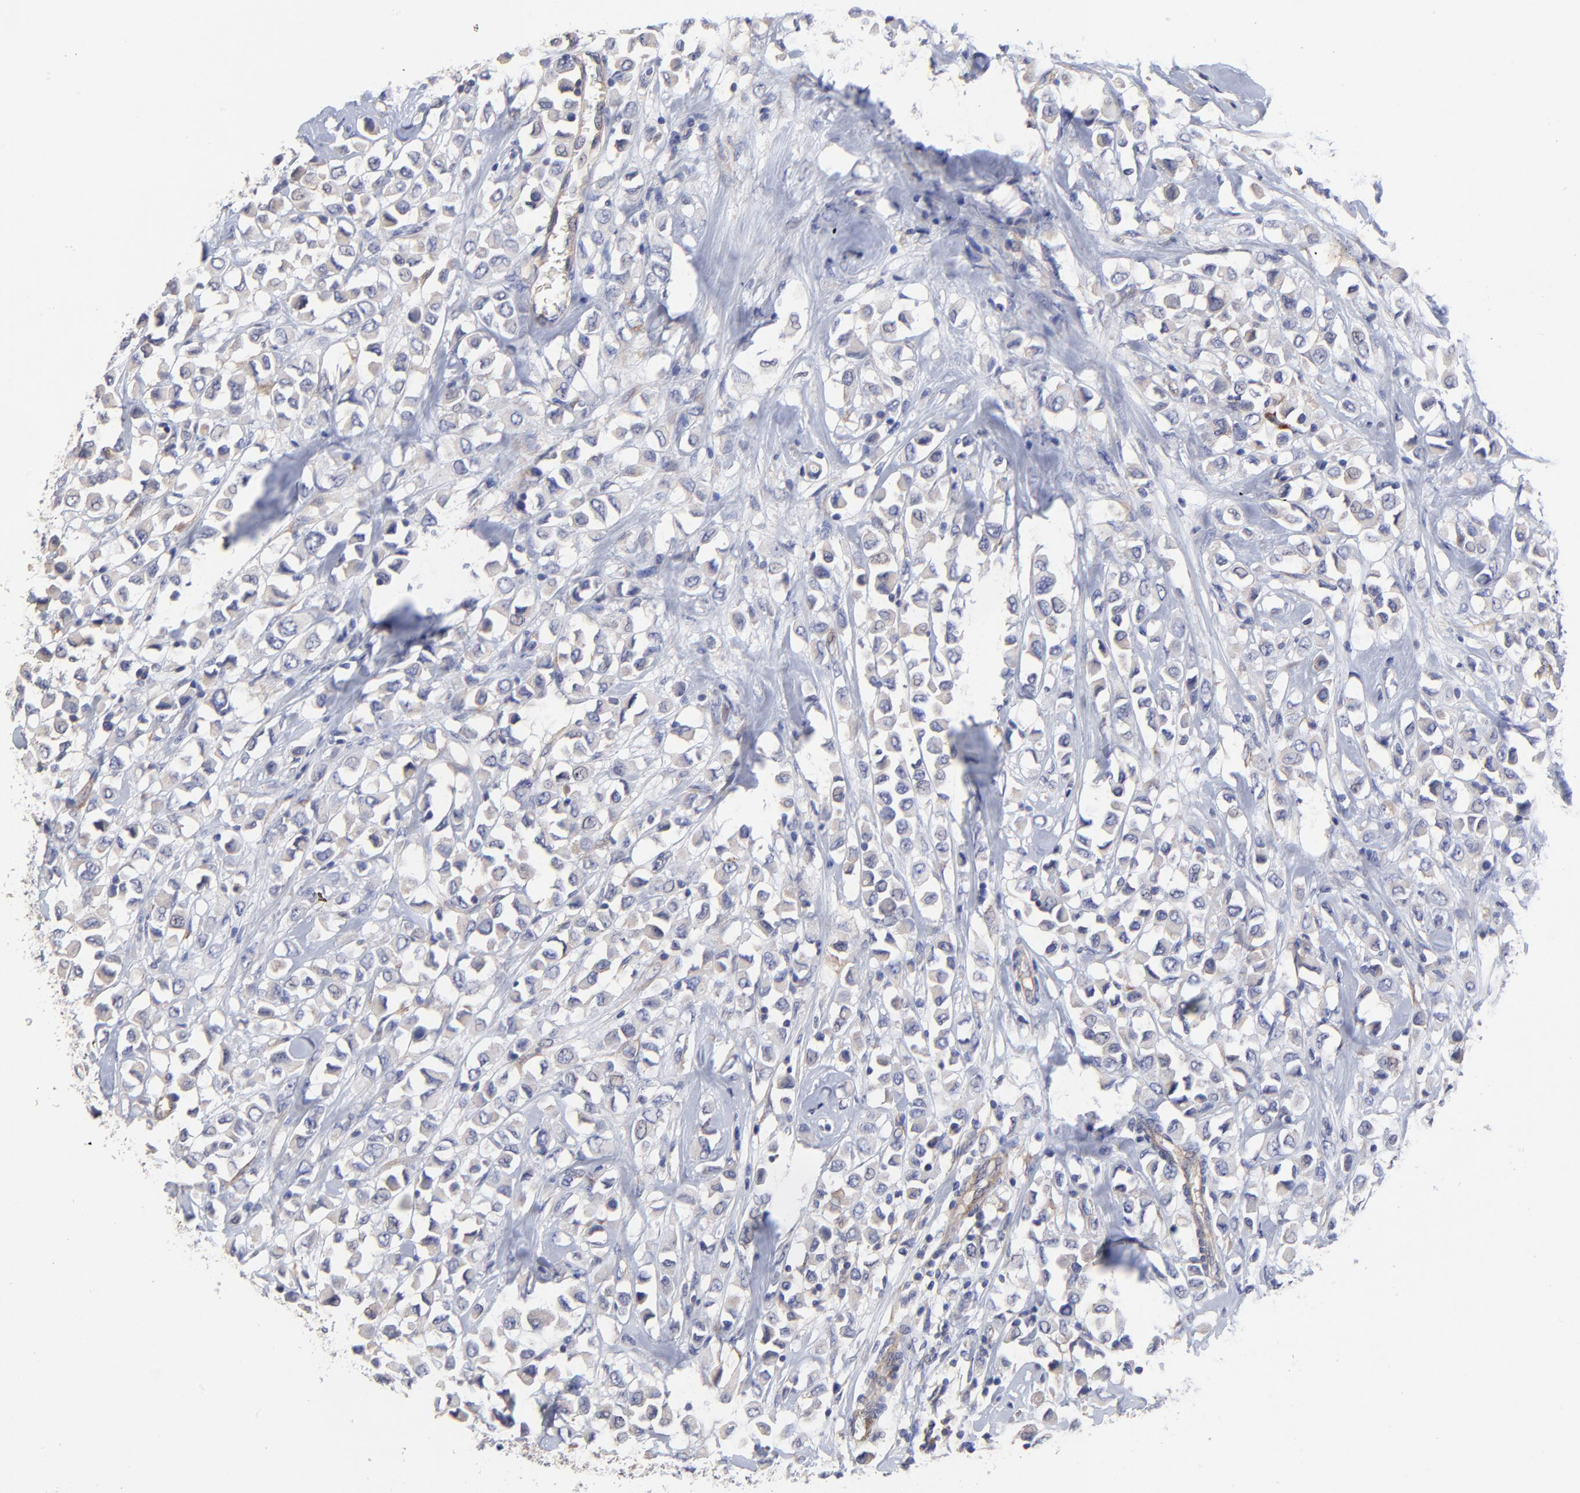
{"staining": {"intensity": "negative", "quantity": "none", "location": "none"}, "tissue": "breast cancer", "cell_type": "Tumor cells", "image_type": "cancer", "snomed": [{"axis": "morphology", "description": "Duct carcinoma"}, {"axis": "topography", "description": "Breast"}], "caption": "This is an IHC histopathology image of infiltrating ductal carcinoma (breast). There is no staining in tumor cells.", "gene": "SULF2", "patient": {"sex": "female", "age": 61}}